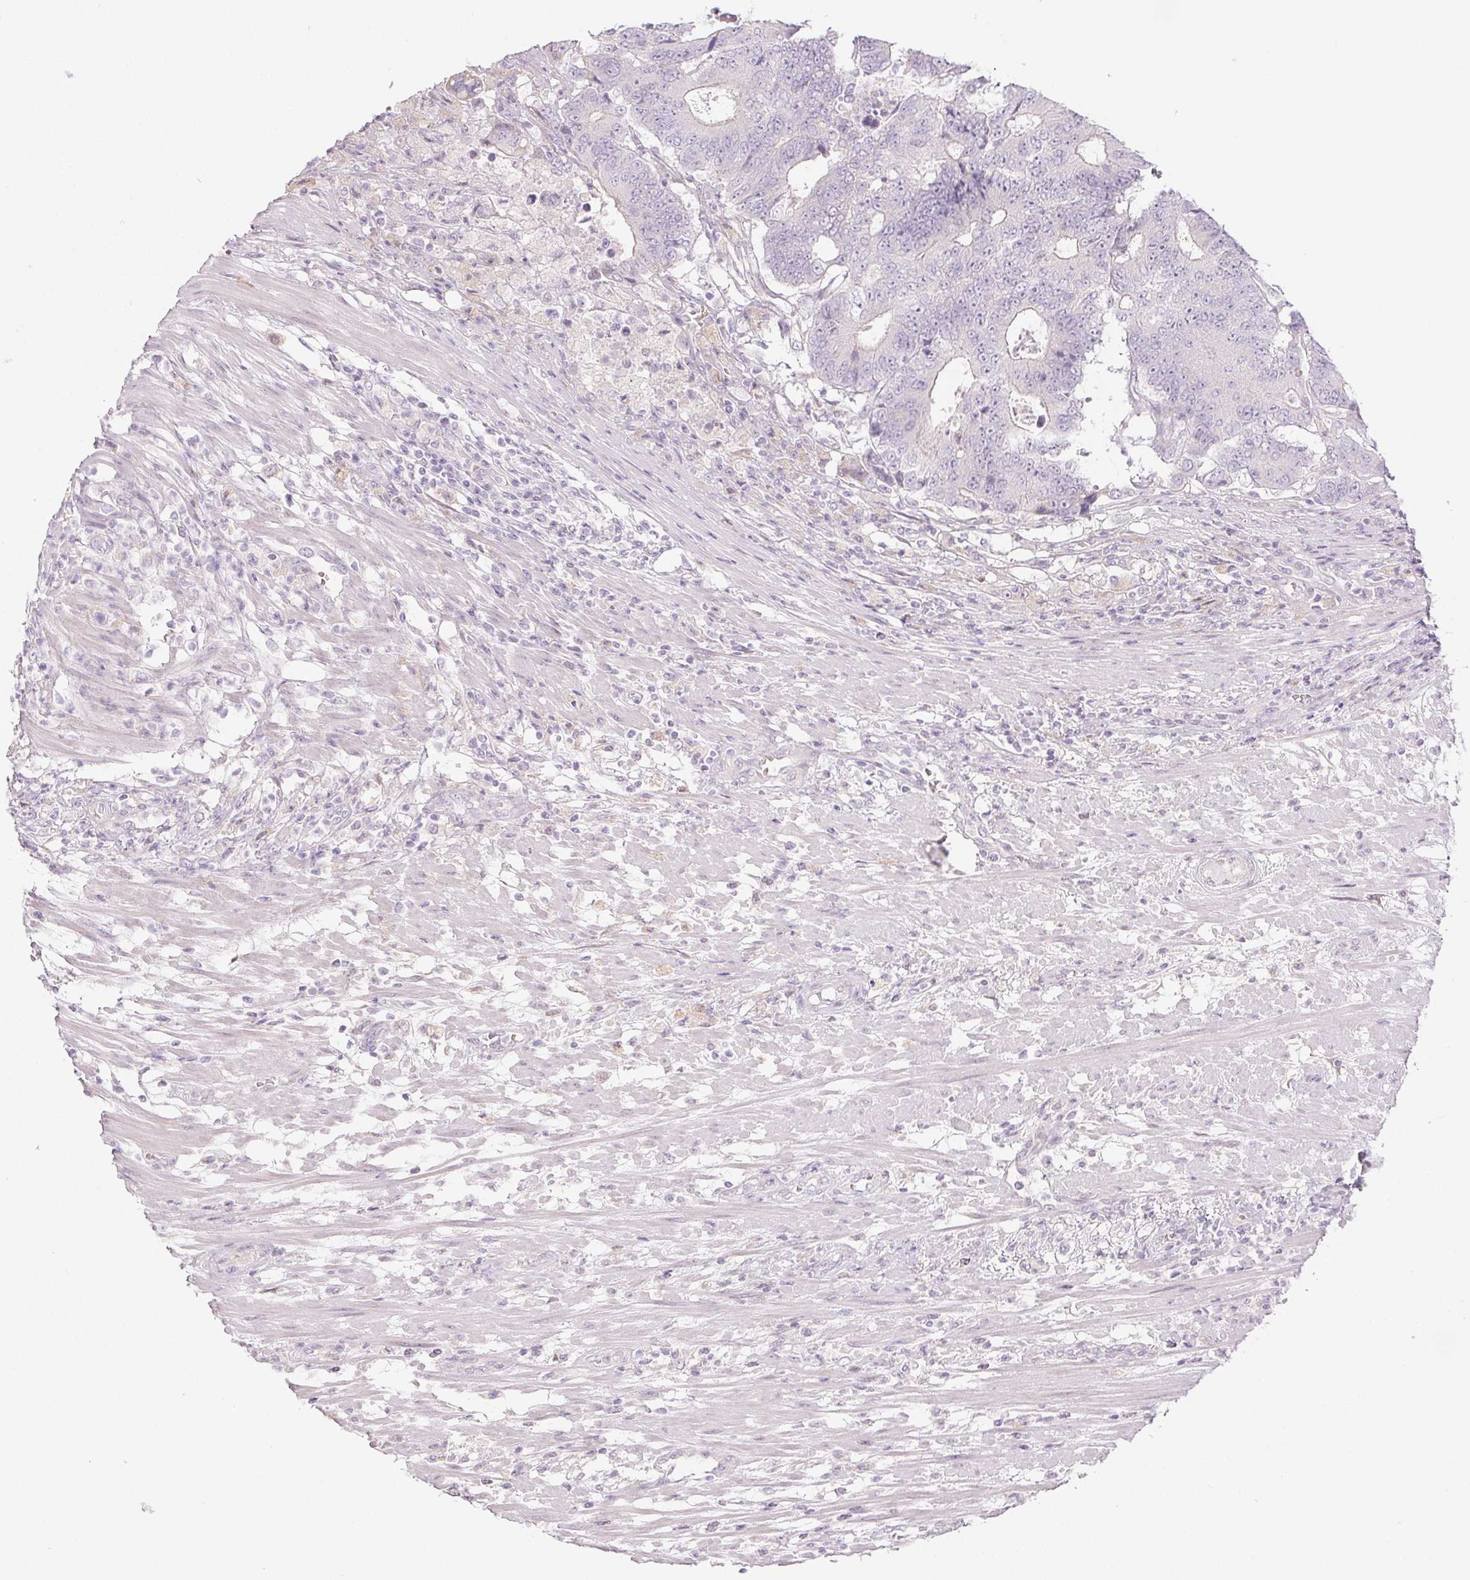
{"staining": {"intensity": "negative", "quantity": "none", "location": "none"}, "tissue": "colorectal cancer", "cell_type": "Tumor cells", "image_type": "cancer", "snomed": [{"axis": "morphology", "description": "Adenocarcinoma, NOS"}, {"axis": "topography", "description": "Colon"}], "caption": "This is a histopathology image of IHC staining of adenocarcinoma (colorectal), which shows no expression in tumor cells. The staining was performed using DAB (3,3'-diaminobenzidine) to visualize the protein expression in brown, while the nuclei were stained in blue with hematoxylin (Magnification: 20x).", "gene": "CTCFL", "patient": {"sex": "female", "age": 48}}